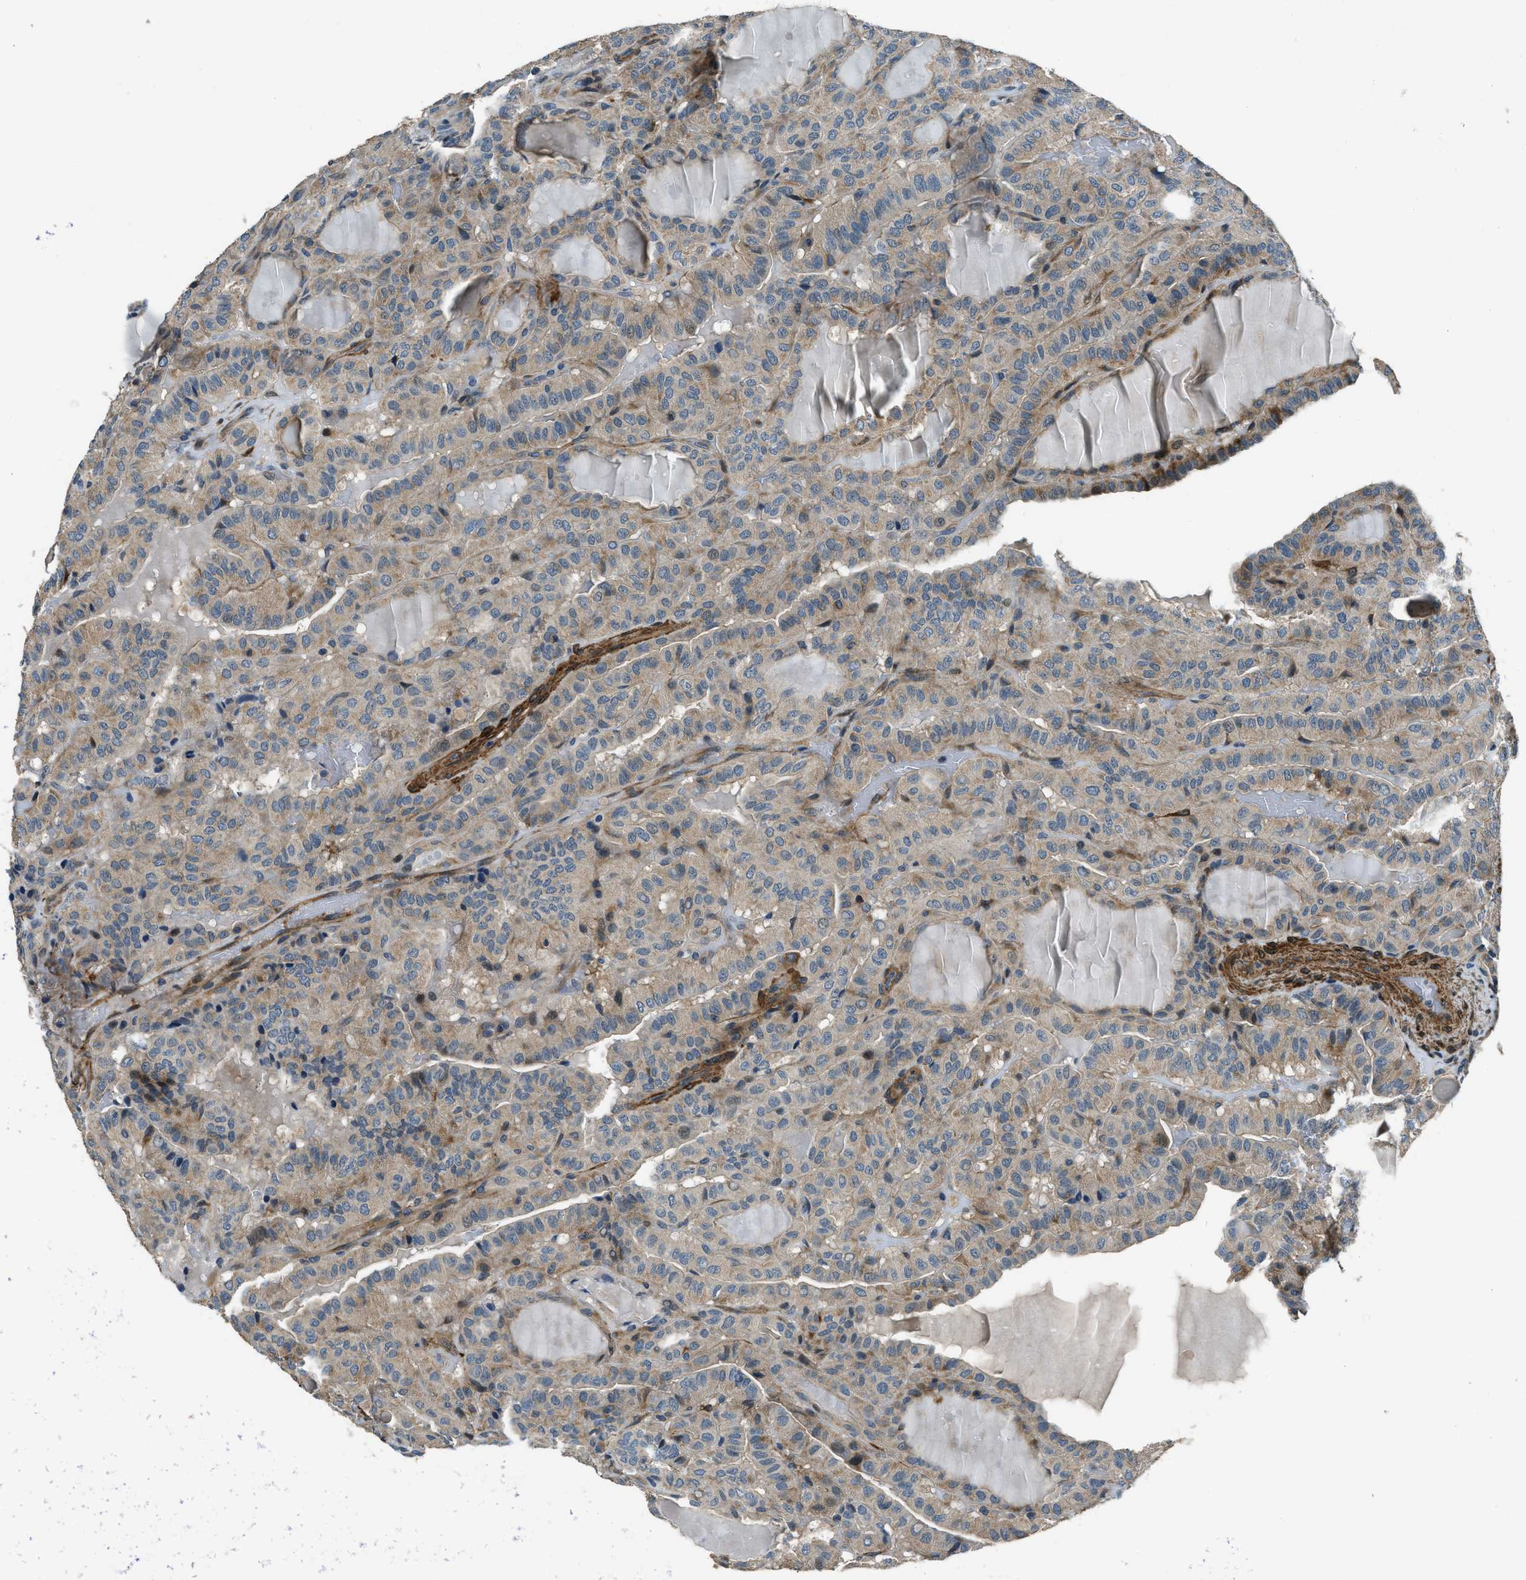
{"staining": {"intensity": "moderate", "quantity": ">75%", "location": "cytoplasmic/membranous"}, "tissue": "thyroid cancer", "cell_type": "Tumor cells", "image_type": "cancer", "snomed": [{"axis": "morphology", "description": "Papillary adenocarcinoma, NOS"}, {"axis": "topography", "description": "Thyroid gland"}], "caption": "There is medium levels of moderate cytoplasmic/membranous staining in tumor cells of thyroid cancer (papillary adenocarcinoma), as demonstrated by immunohistochemical staining (brown color).", "gene": "NUDCD3", "patient": {"sex": "male", "age": 77}}